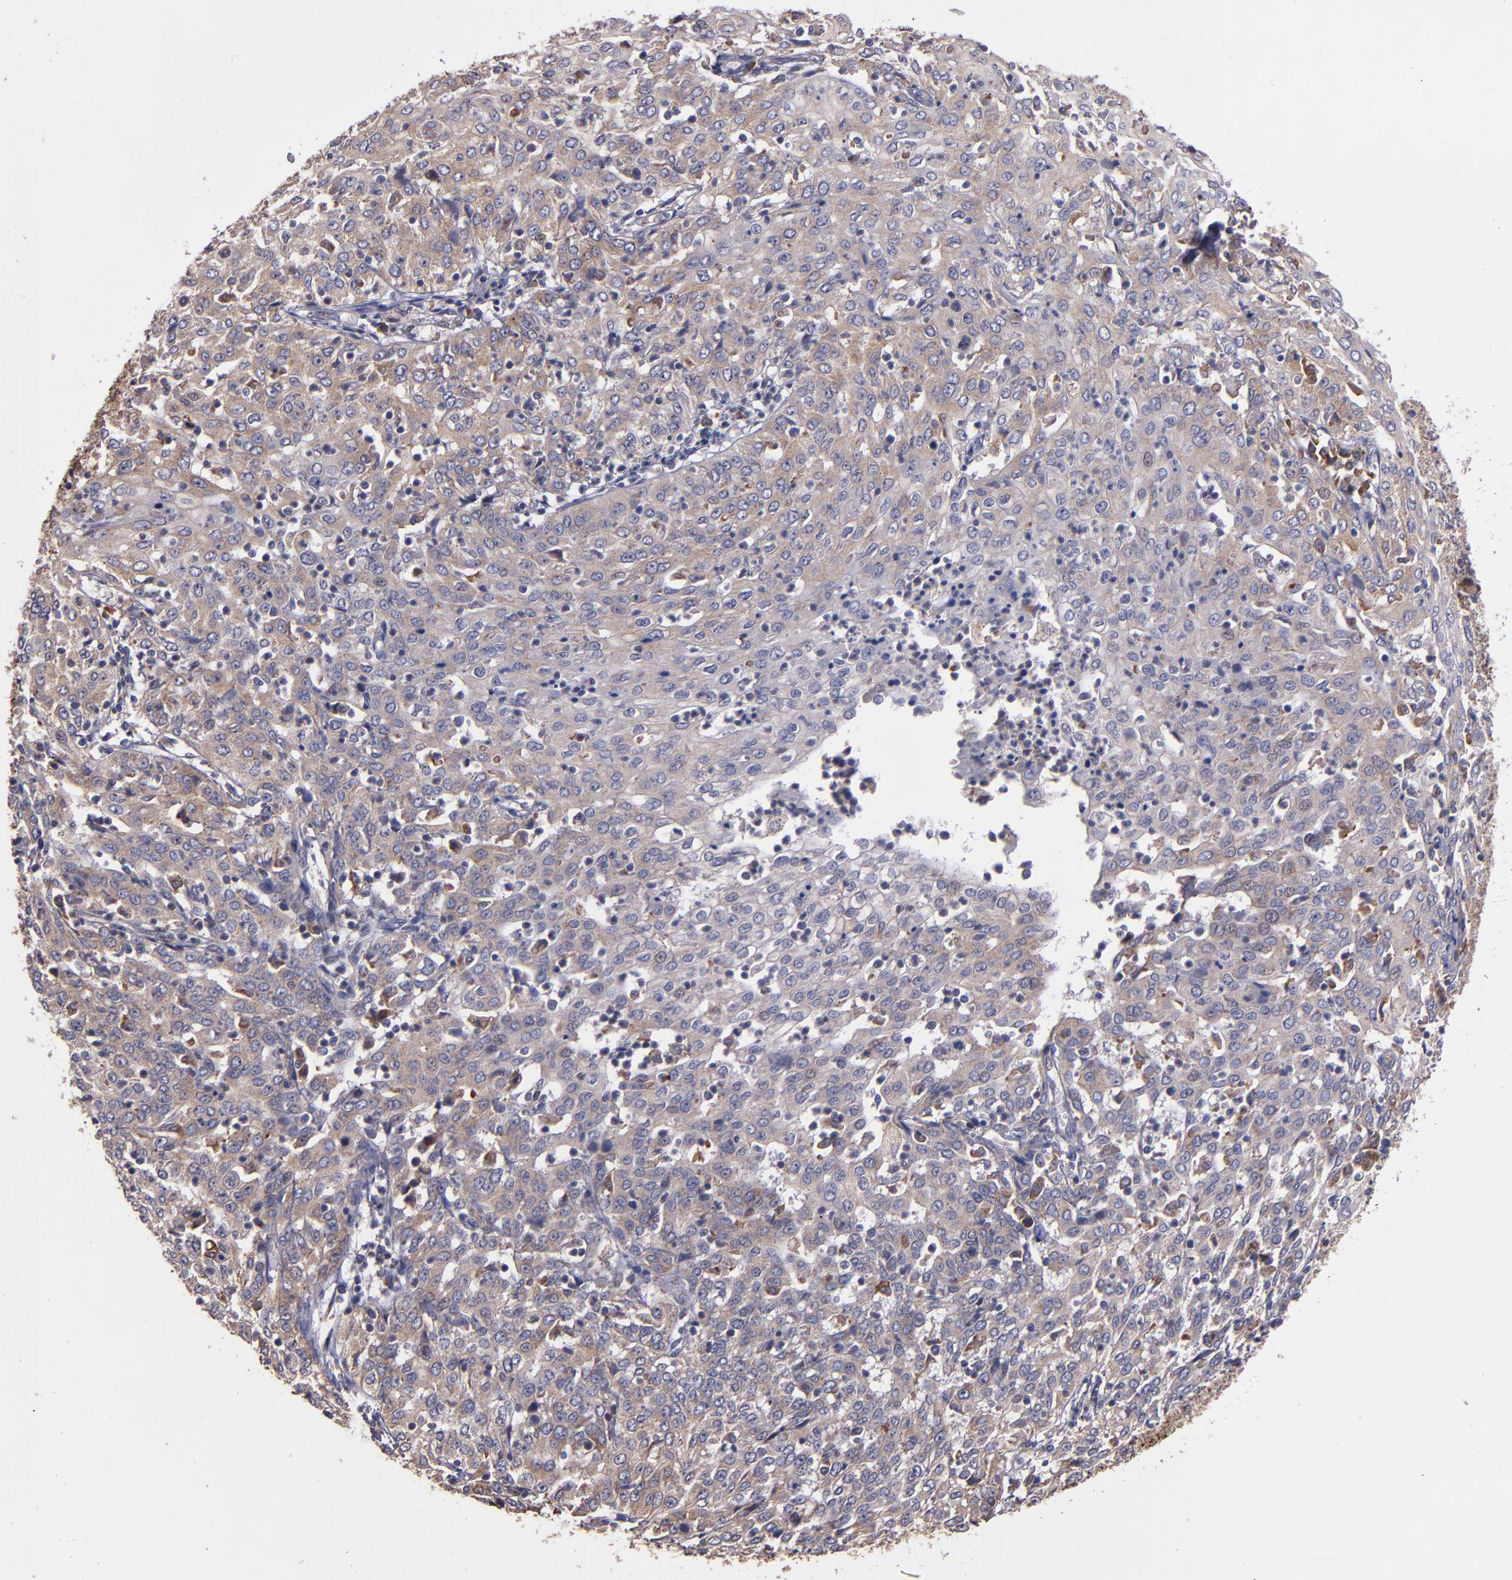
{"staining": {"intensity": "weak", "quantity": ">75%", "location": "cytoplasmic/membranous"}, "tissue": "cervical cancer", "cell_type": "Tumor cells", "image_type": "cancer", "snomed": [{"axis": "morphology", "description": "Squamous cell carcinoma, NOS"}, {"axis": "topography", "description": "Cervix"}], "caption": "IHC of human squamous cell carcinoma (cervical) displays low levels of weak cytoplasmic/membranous staining in about >75% of tumor cells.", "gene": "IFIH1", "patient": {"sex": "female", "age": 39}}